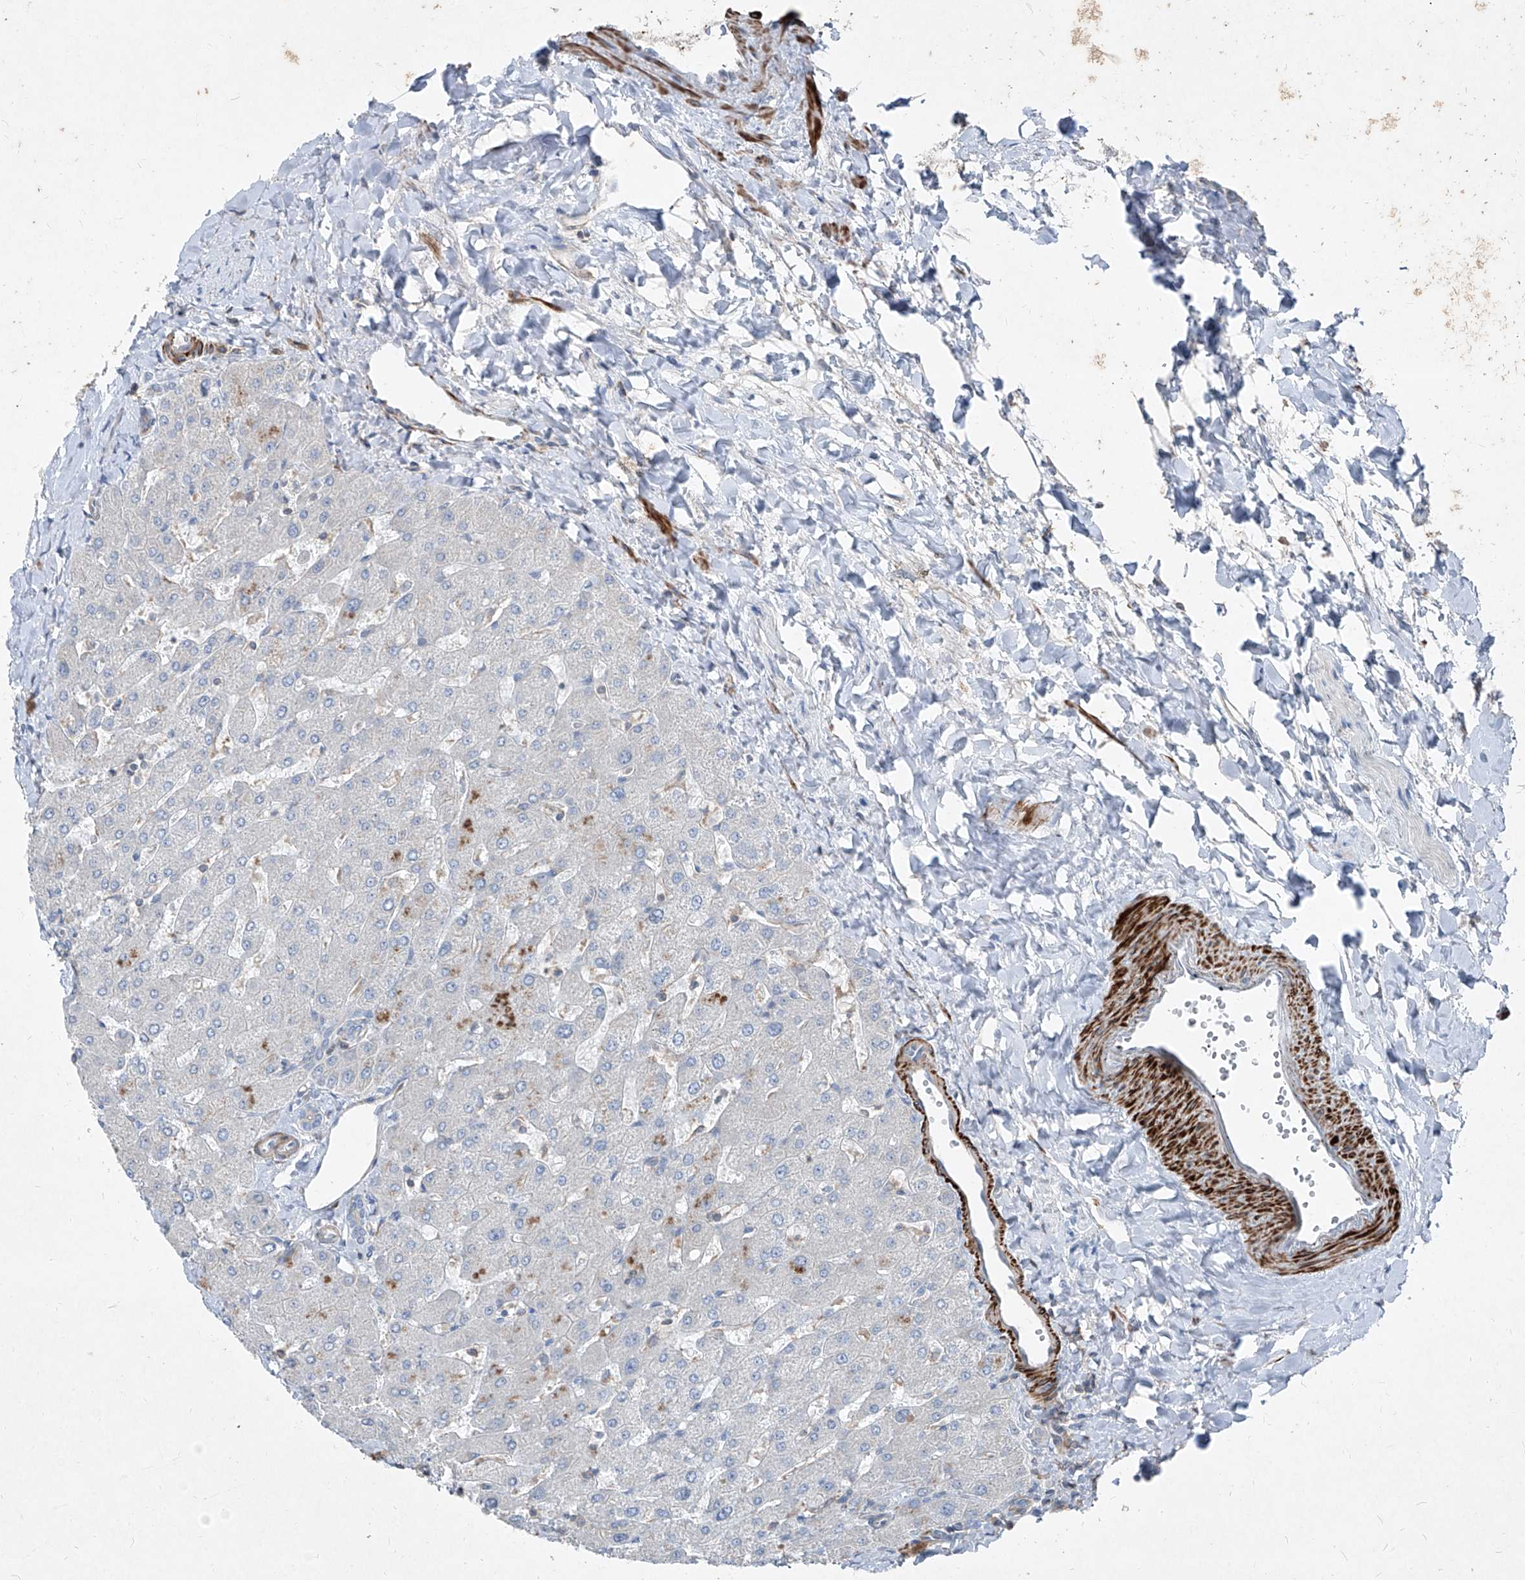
{"staining": {"intensity": "negative", "quantity": "none", "location": "none"}, "tissue": "liver", "cell_type": "Cholangiocytes", "image_type": "normal", "snomed": [{"axis": "morphology", "description": "Normal tissue, NOS"}, {"axis": "topography", "description": "Liver"}], "caption": "Immunohistochemistry (IHC) histopathology image of benign liver: human liver stained with DAB (3,3'-diaminobenzidine) displays no significant protein positivity in cholangiocytes.", "gene": "UFD1", "patient": {"sex": "male", "age": 55}}